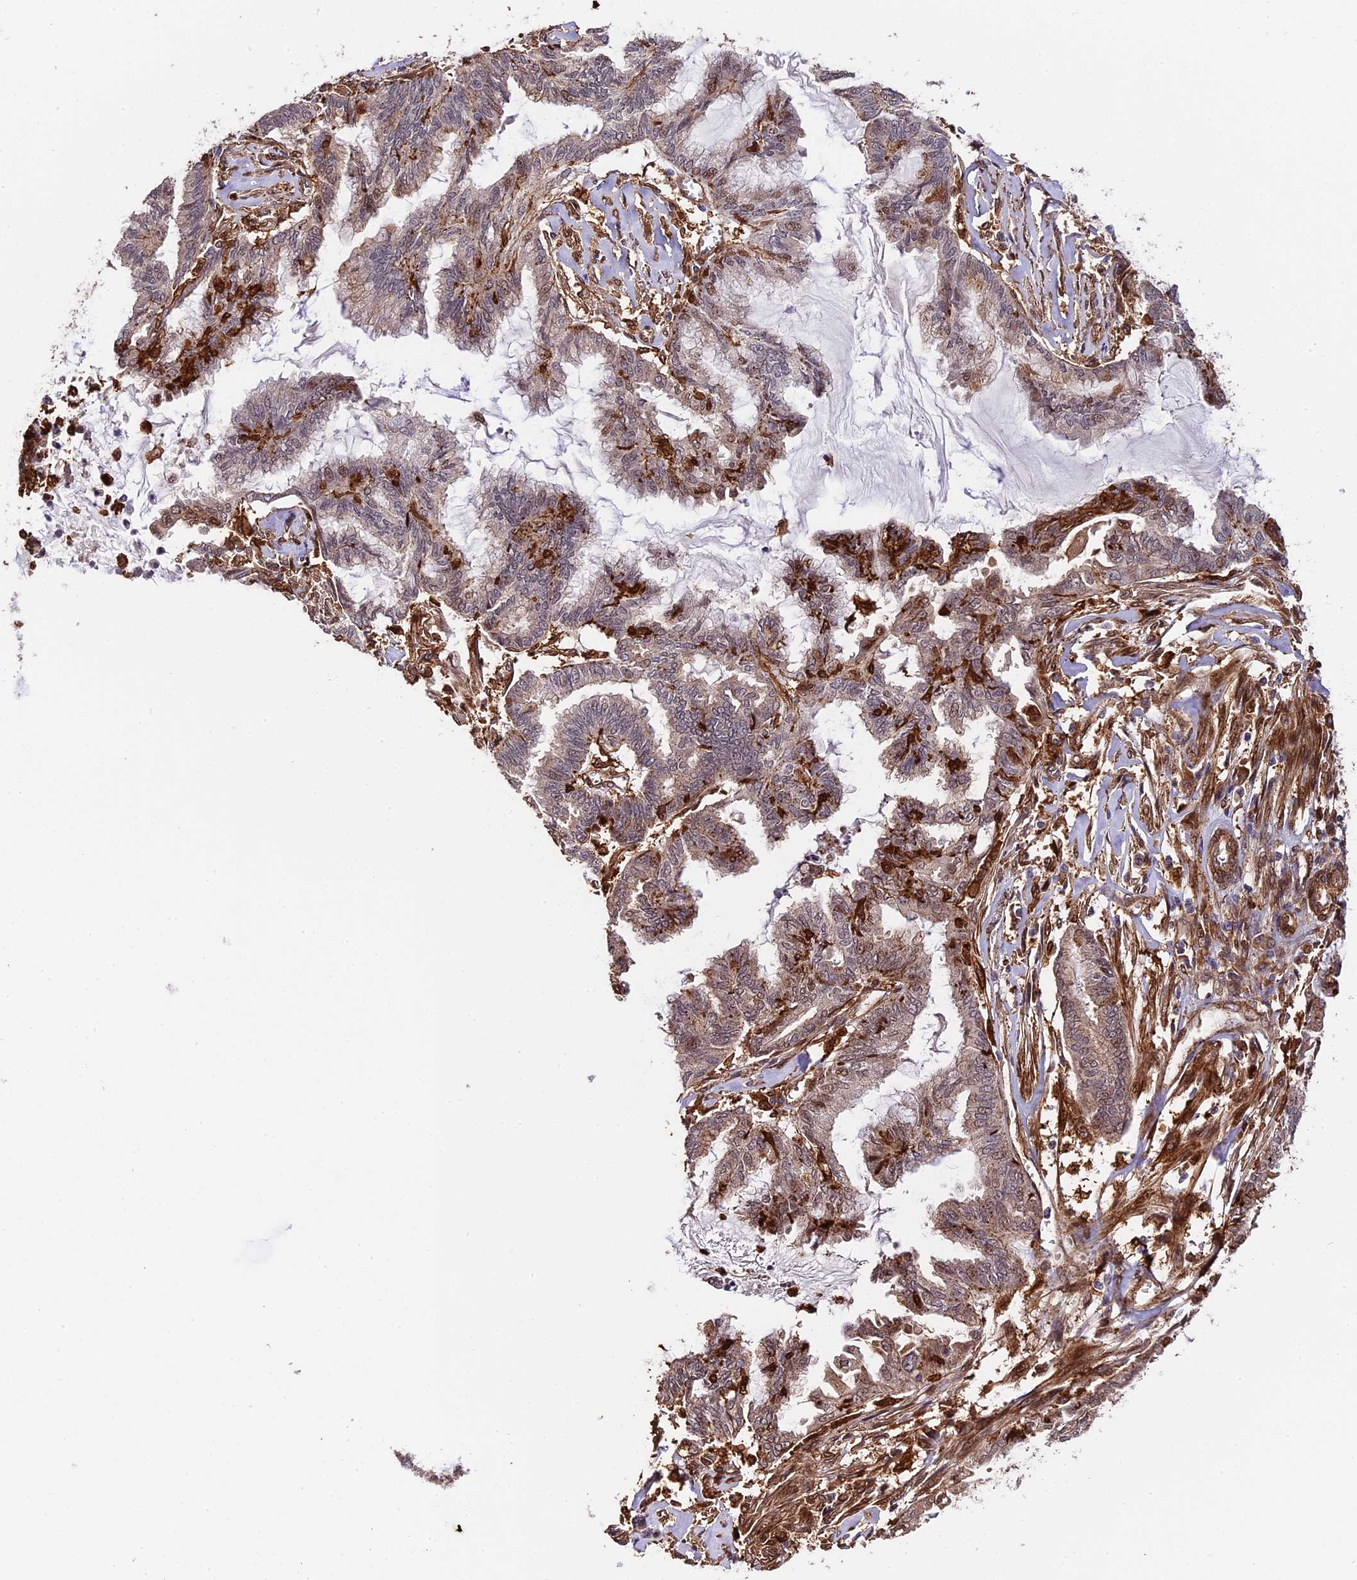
{"staining": {"intensity": "negative", "quantity": "none", "location": "none"}, "tissue": "endometrial cancer", "cell_type": "Tumor cells", "image_type": "cancer", "snomed": [{"axis": "morphology", "description": "Adenocarcinoma, NOS"}, {"axis": "topography", "description": "Endometrium"}], "caption": "High magnification brightfield microscopy of adenocarcinoma (endometrial) stained with DAB (brown) and counterstained with hematoxylin (blue): tumor cells show no significant expression. The staining is performed using DAB brown chromogen with nuclei counter-stained in using hematoxylin.", "gene": "HERPUD1", "patient": {"sex": "female", "age": 86}}